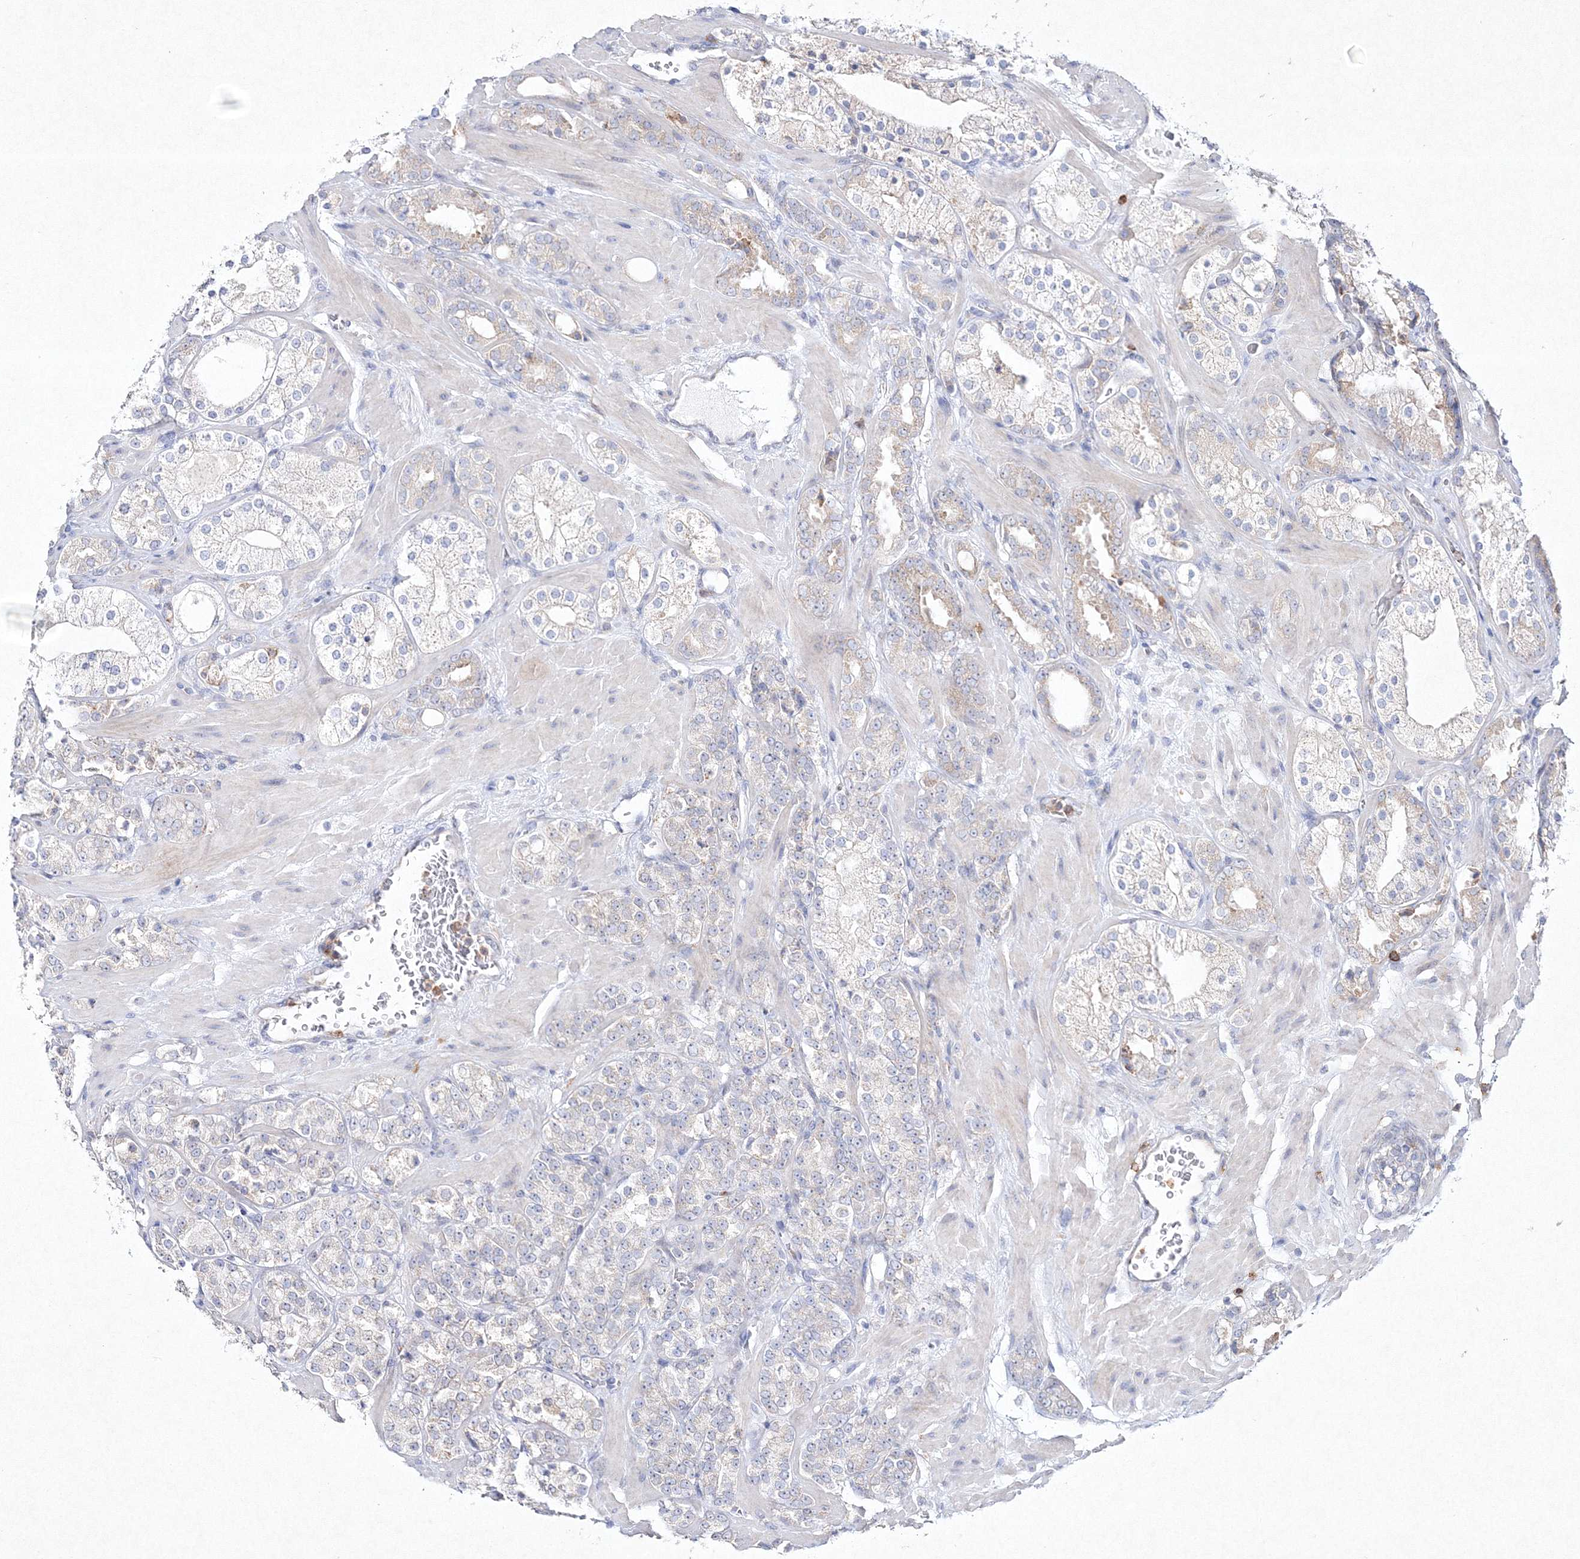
{"staining": {"intensity": "negative", "quantity": "none", "location": "none"}, "tissue": "prostate cancer", "cell_type": "Tumor cells", "image_type": "cancer", "snomed": [{"axis": "morphology", "description": "Adenocarcinoma, High grade"}, {"axis": "topography", "description": "Prostate"}], "caption": "DAB (3,3'-diaminobenzidine) immunohistochemical staining of prostate cancer shows no significant staining in tumor cells.", "gene": "HCST", "patient": {"sex": "male", "age": 64}}